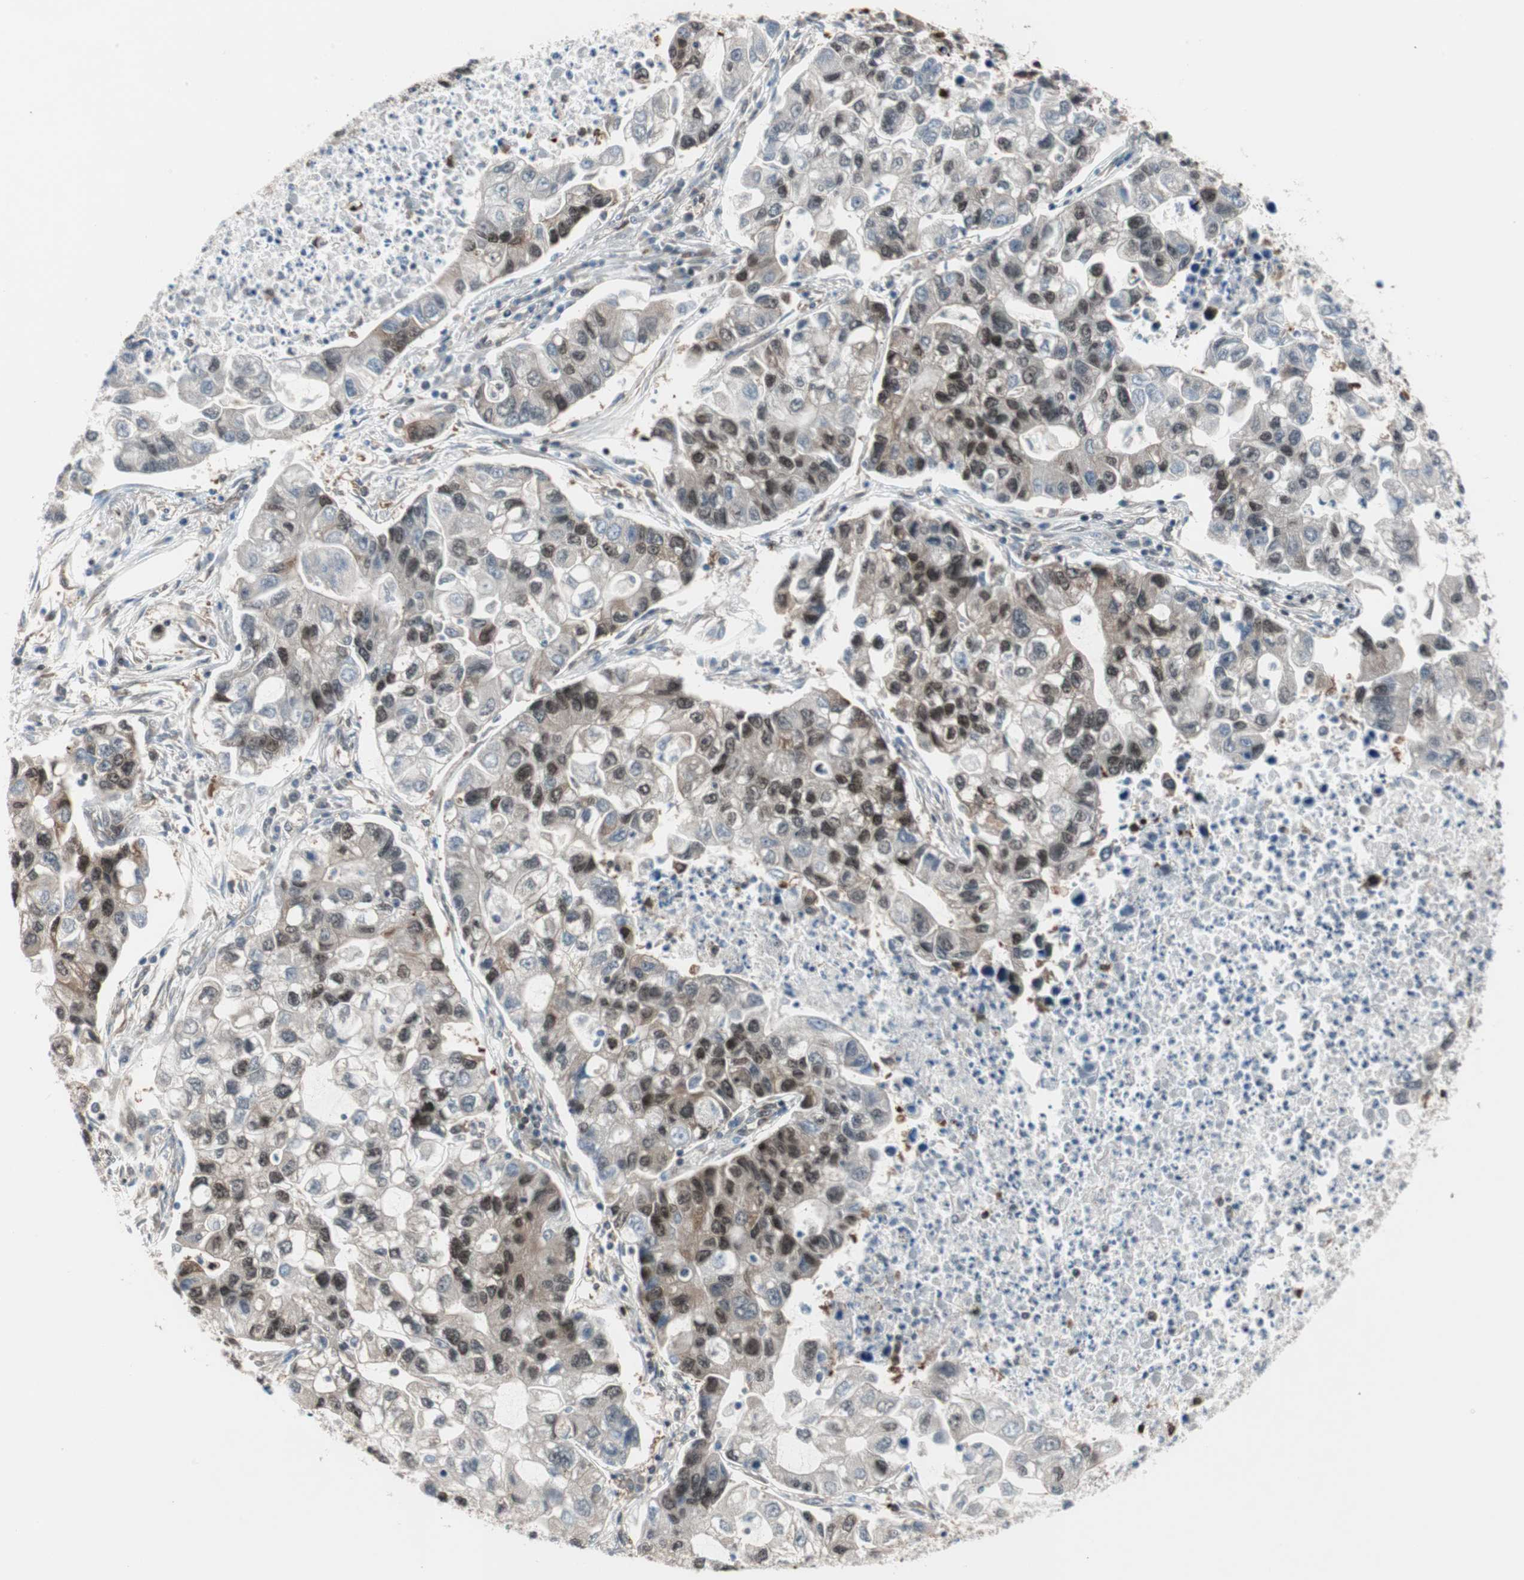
{"staining": {"intensity": "weak", "quantity": "<25%", "location": "nuclear"}, "tissue": "lung cancer", "cell_type": "Tumor cells", "image_type": "cancer", "snomed": [{"axis": "morphology", "description": "Adenocarcinoma, NOS"}, {"axis": "topography", "description": "Lung"}], "caption": "Lung adenocarcinoma was stained to show a protein in brown. There is no significant staining in tumor cells.", "gene": "ZNF512B", "patient": {"sex": "female", "age": 51}}